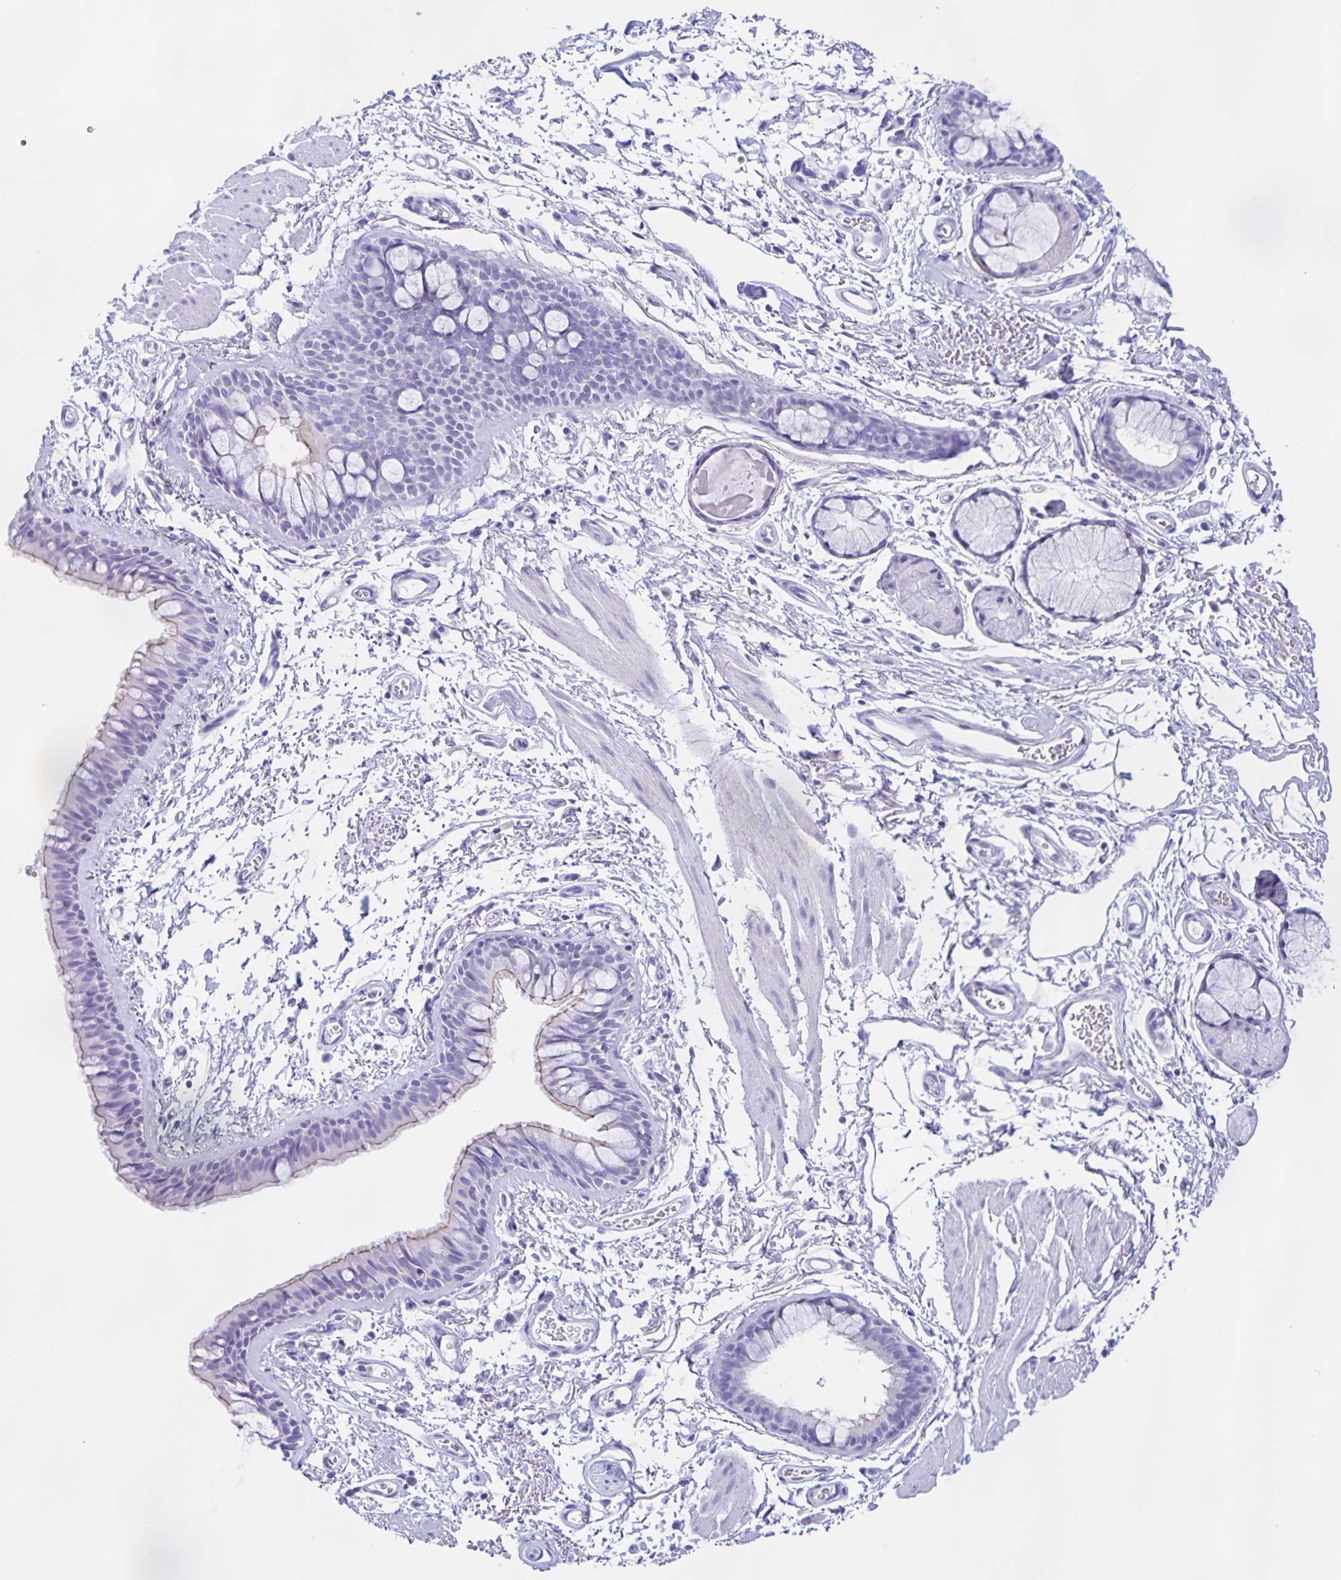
{"staining": {"intensity": "weak", "quantity": "25%-75%", "location": "cytoplasmic/membranous"}, "tissue": "bronchus", "cell_type": "Respiratory epithelial cells", "image_type": "normal", "snomed": [{"axis": "morphology", "description": "Normal tissue, NOS"}, {"axis": "topography", "description": "Cartilage tissue"}, {"axis": "topography", "description": "Bronchus"}], "caption": "Protein expression by immunohistochemistry displays weak cytoplasmic/membranous positivity in approximately 25%-75% of respiratory epithelial cells in unremarkable bronchus. (DAB (3,3'-diaminobenzidine) IHC, brown staining for protein, blue staining for nuclei).", "gene": "CATSPER4", "patient": {"sex": "female", "age": 79}}